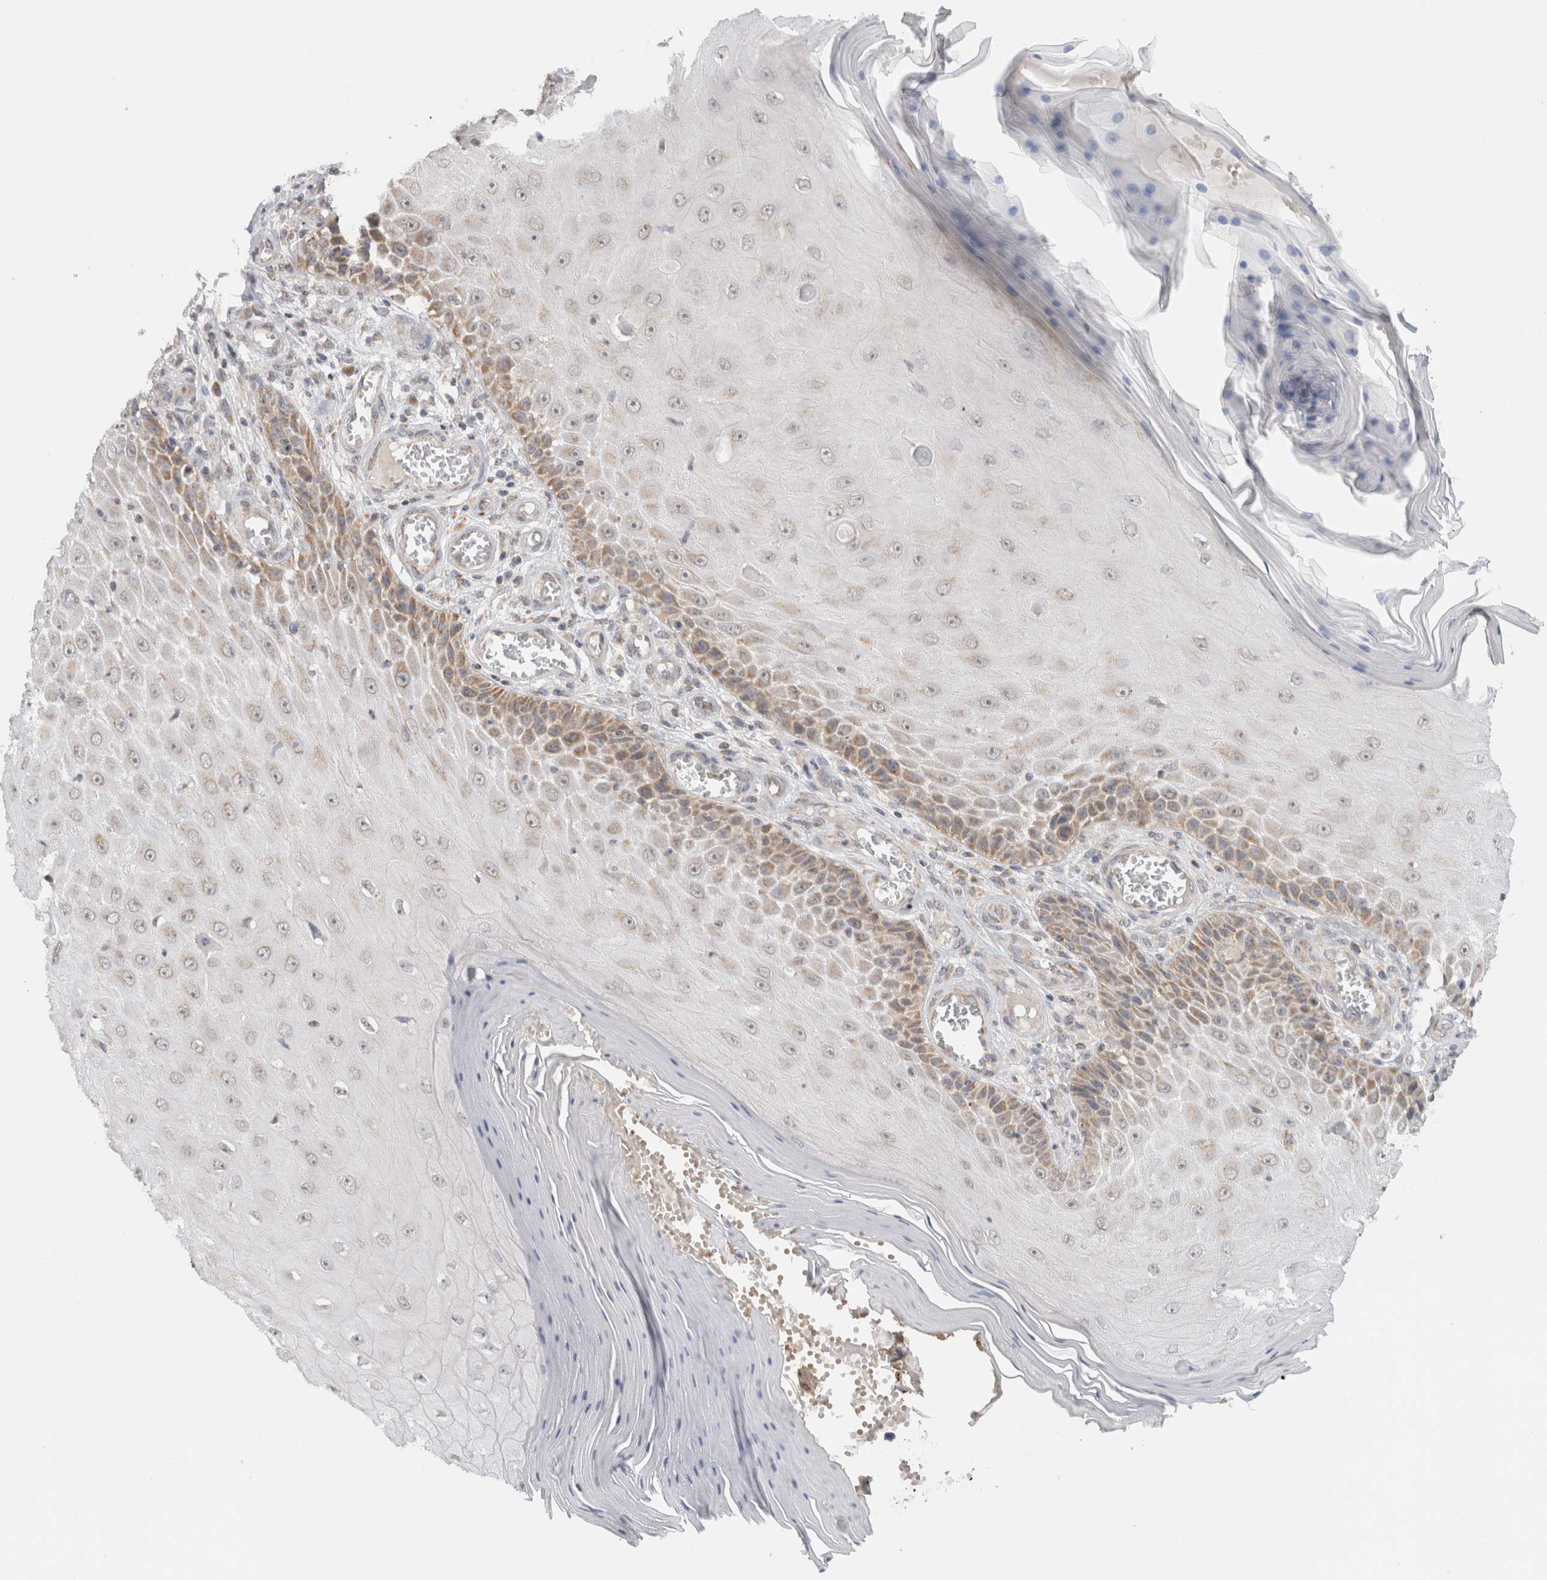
{"staining": {"intensity": "moderate", "quantity": "<25%", "location": "cytoplasmic/membranous"}, "tissue": "skin cancer", "cell_type": "Tumor cells", "image_type": "cancer", "snomed": [{"axis": "morphology", "description": "Squamous cell carcinoma, NOS"}, {"axis": "topography", "description": "Skin"}], "caption": "Human skin squamous cell carcinoma stained with a brown dye shows moderate cytoplasmic/membranous positive positivity in about <25% of tumor cells.", "gene": "CMC2", "patient": {"sex": "female", "age": 73}}